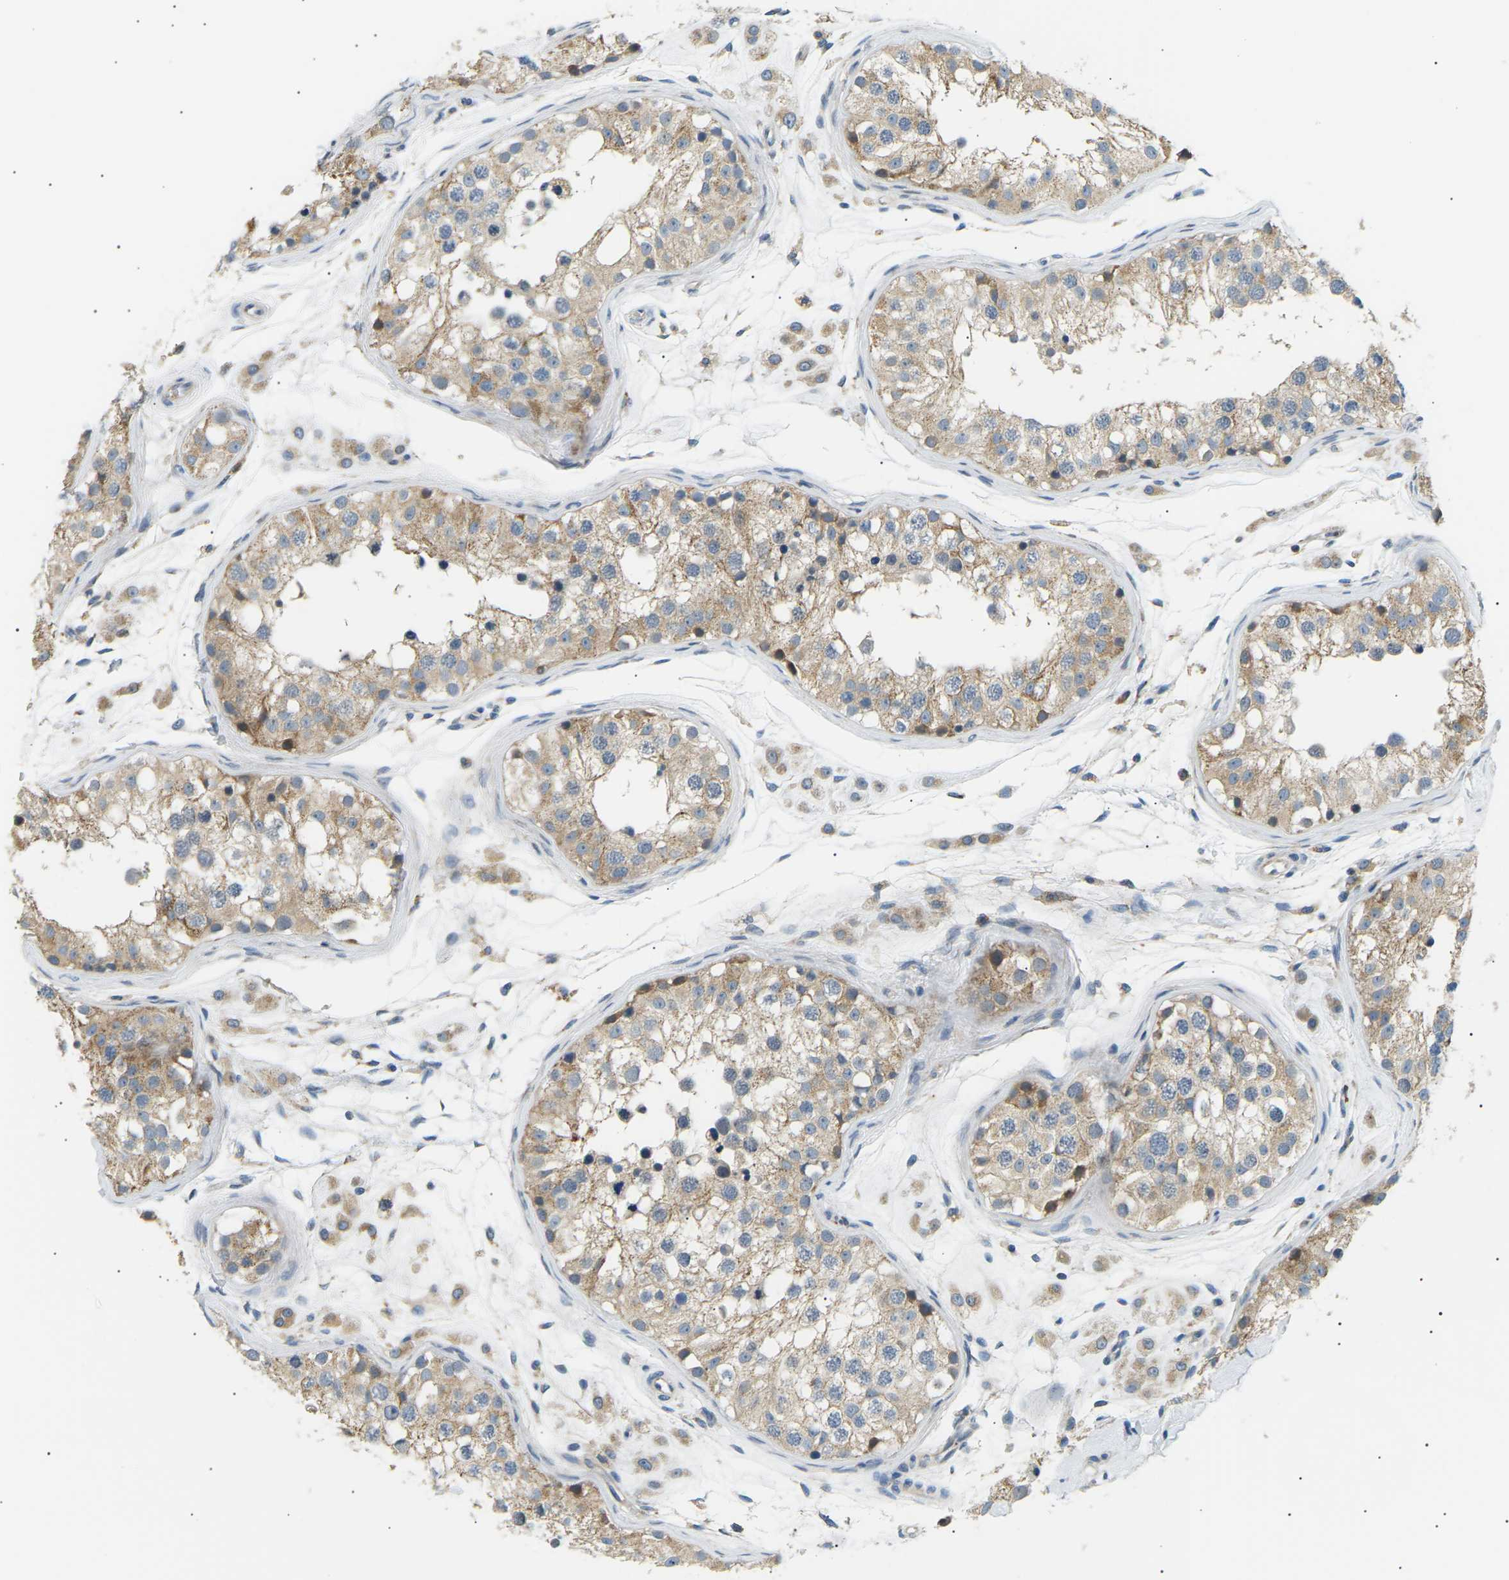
{"staining": {"intensity": "moderate", "quantity": "25%-75%", "location": "cytoplasmic/membranous"}, "tissue": "testis", "cell_type": "Cells in seminiferous ducts", "image_type": "normal", "snomed": [{"axis": "morphology", "description": "Normal tissue, NOS"}, {"axis": "morphology", "description": "Adenocarcinoma, metastatic, NOS"}, {"axis": "topography", "description": "Testis"}], "caption": "Cells in seminiferous ducts demonstrate medium levels of moderate cytoplasmic/membranous staining in approximately 25%-75% of cells in benign testis.", "gene": "TBC1D8", "patient": {"sex": "male", "age": 26}}